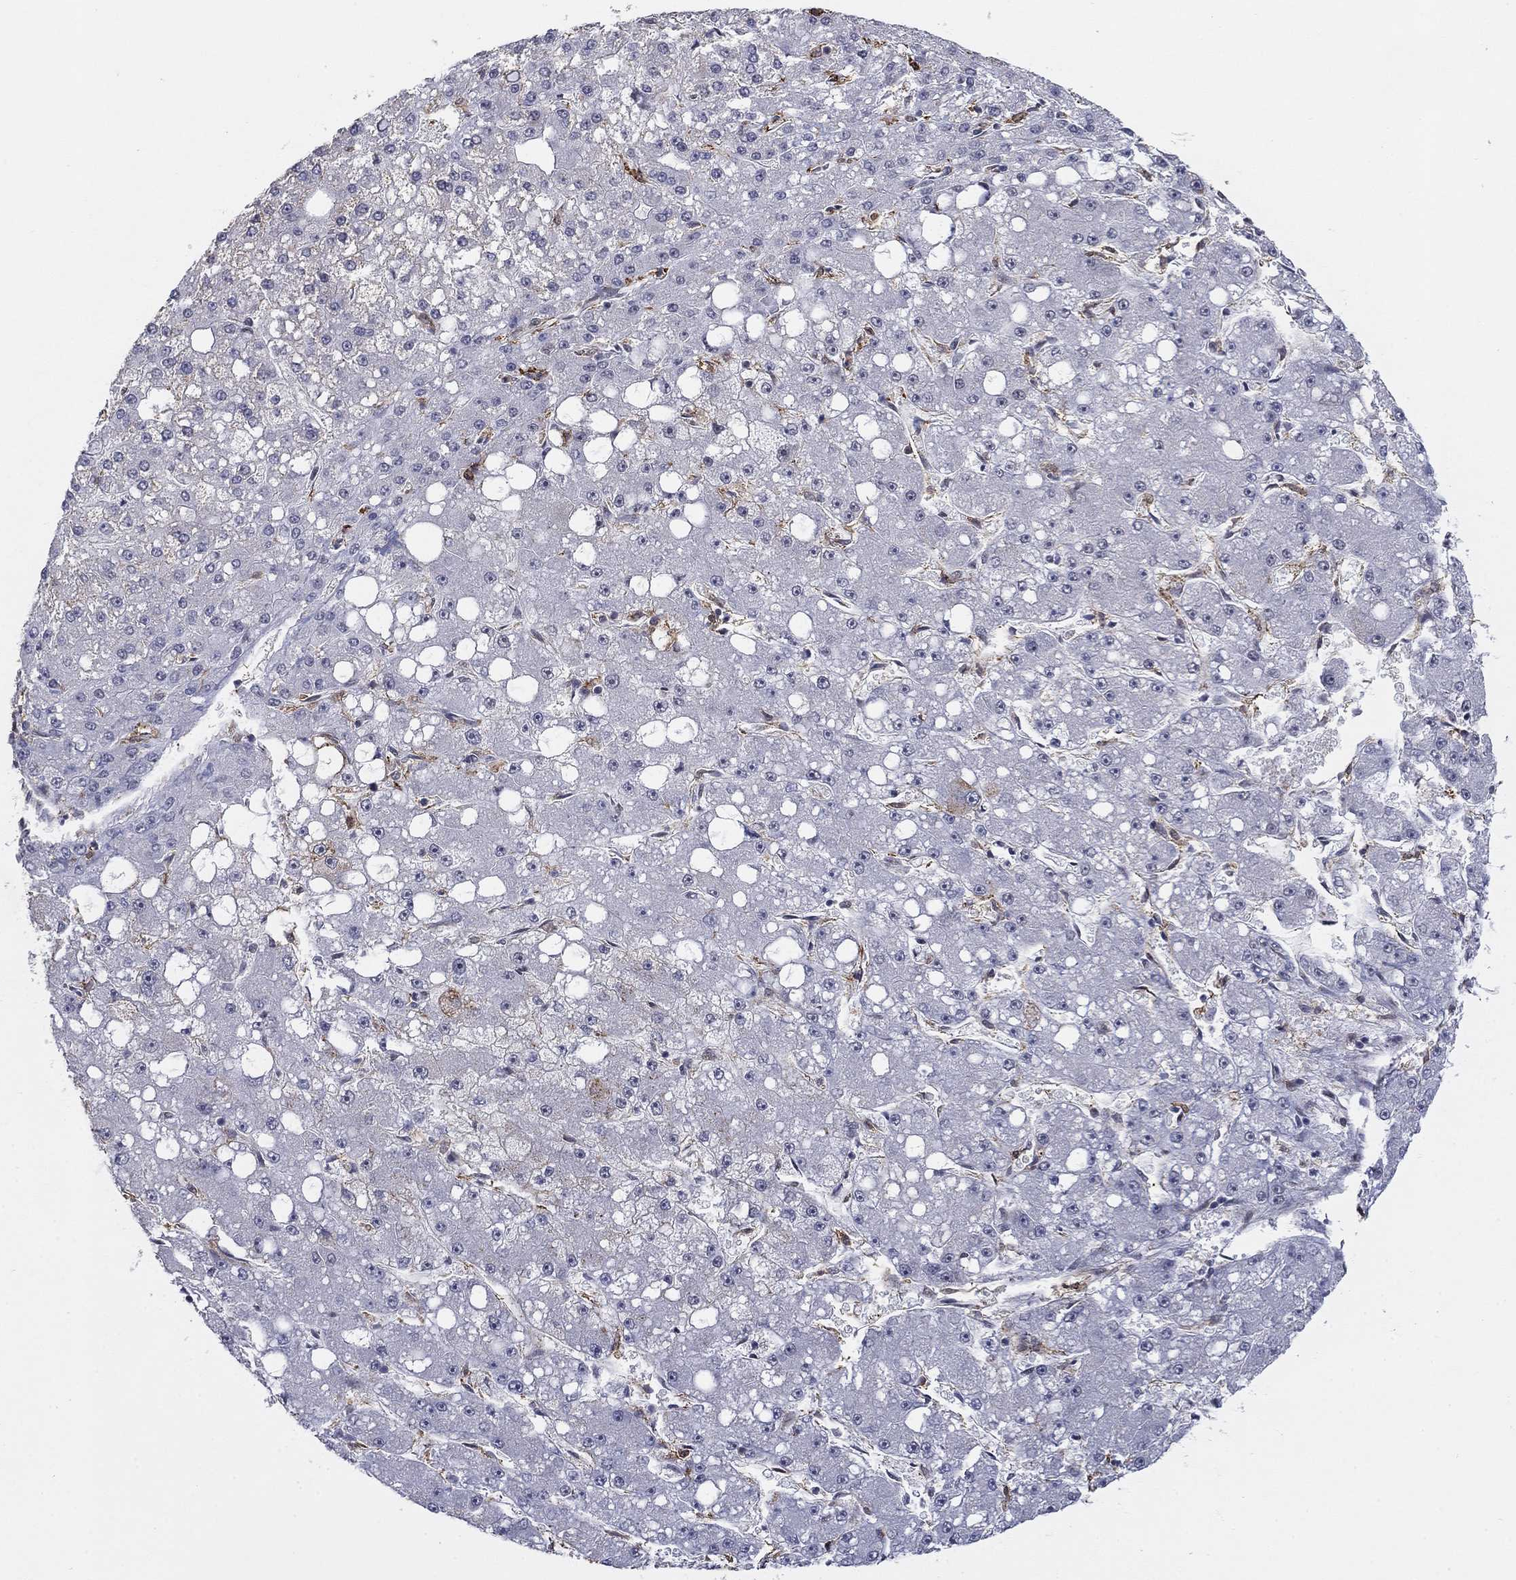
{"staining": {"intensity": "negative", "quantity": "none", "location": "none"}, "tissue": "liver cancer", "cell_type": "Tumor cells", "image_type": "cancer", "snomed": [{"axis": "morphology", "description": "Carcinoma, Hepatocellular, NOS"}, {"axis": "topography", "description": "Liver"}], "caption": "Tumor cells show no significant protein positivity in liver hepatocellular carcinoma.", "gene": "GRIA3", "patient": {"sex": "male", "age": 67}}